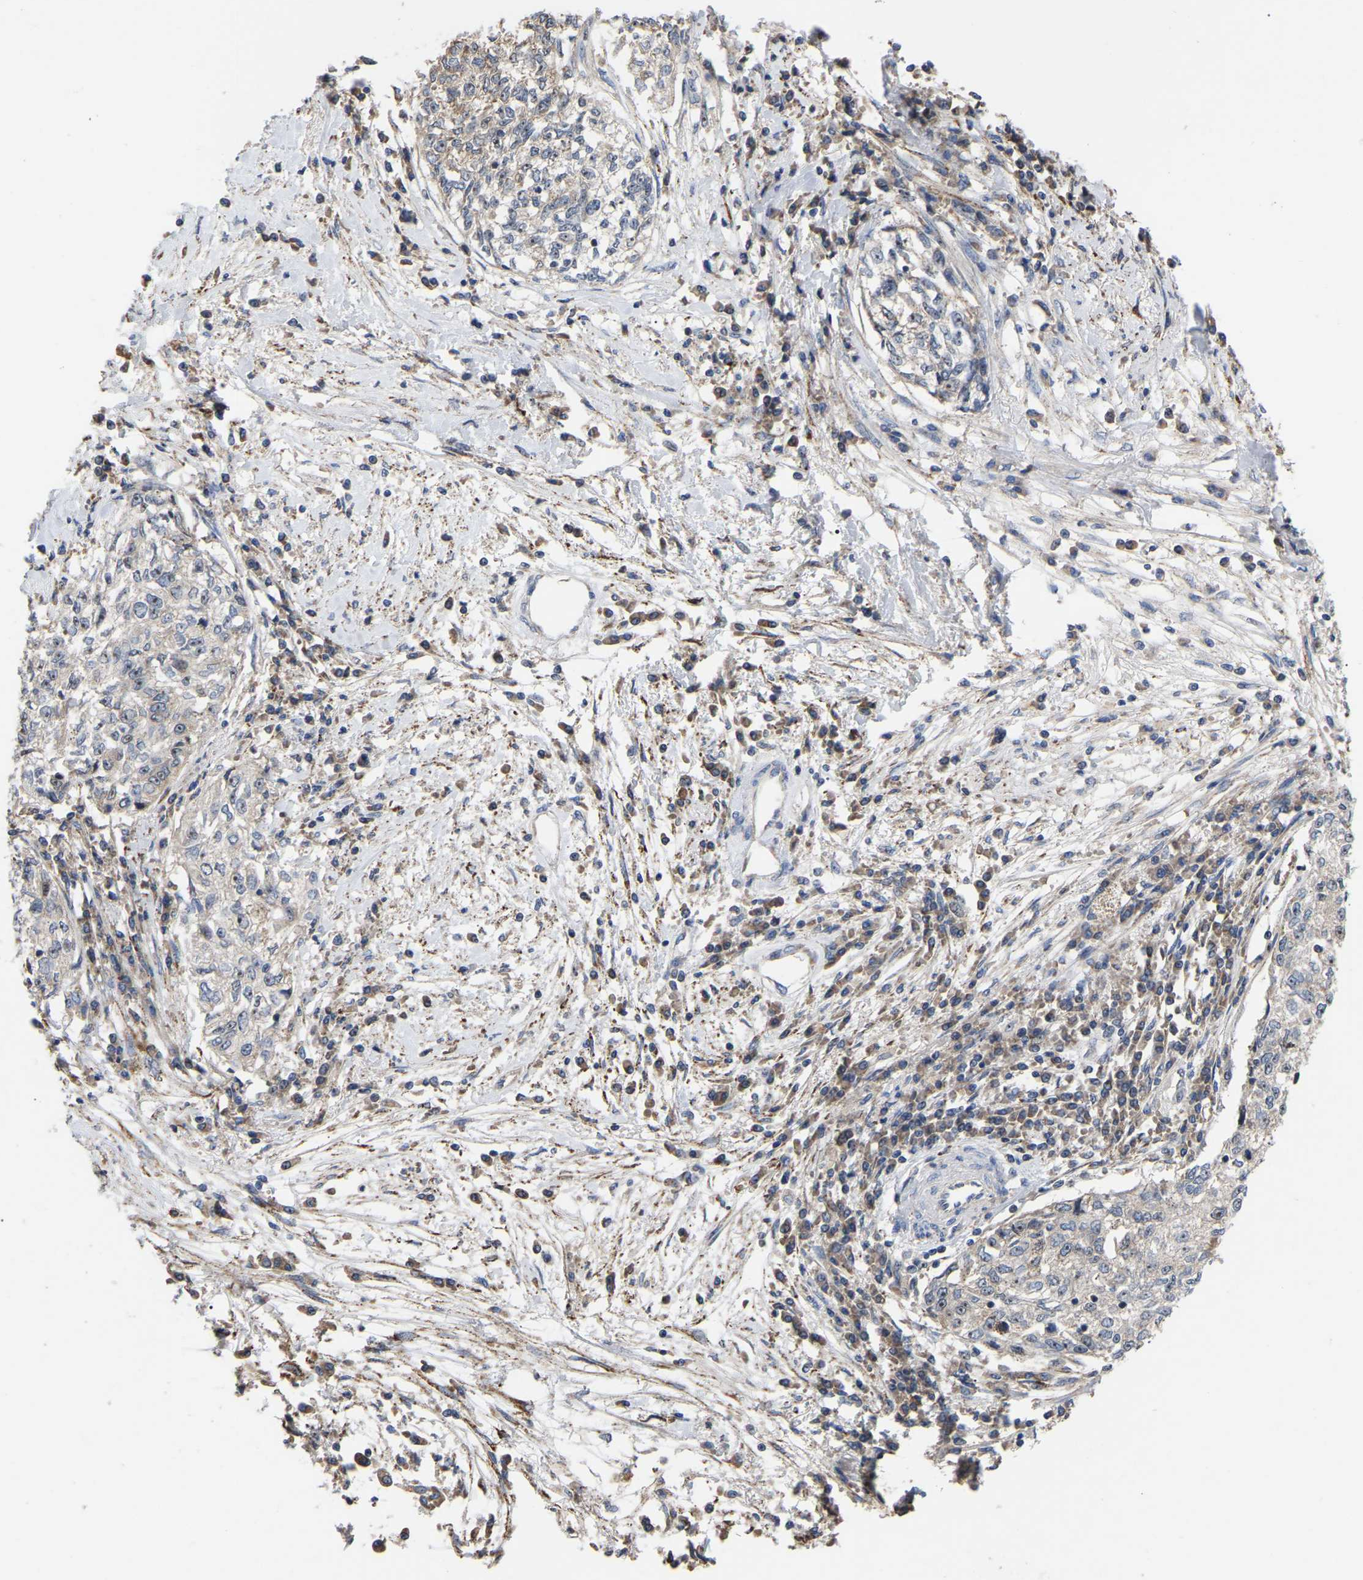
{"staining": {"intensity": "moderate", "quantity": "<25%", "location": "nuclear"}, "tissue": "cervical cancer", "cell_type": "Tumor cells", "image_type": "cancer", "snomed": [{"axis": "morphology", "description": "Squamous cell carcinoma, NOS"}, {"axis": "topography", "description": "Cervix"}], "caption": "This micrograph displays cervical cancer stained with immunohistochemistry to label a protein in brown. The nuclear of tumor cells show moderate positivity for the protein. Nuclei are counter-stained blue.", "gene": "NOP53", "patient": {"sex": "female", "age": 57}}